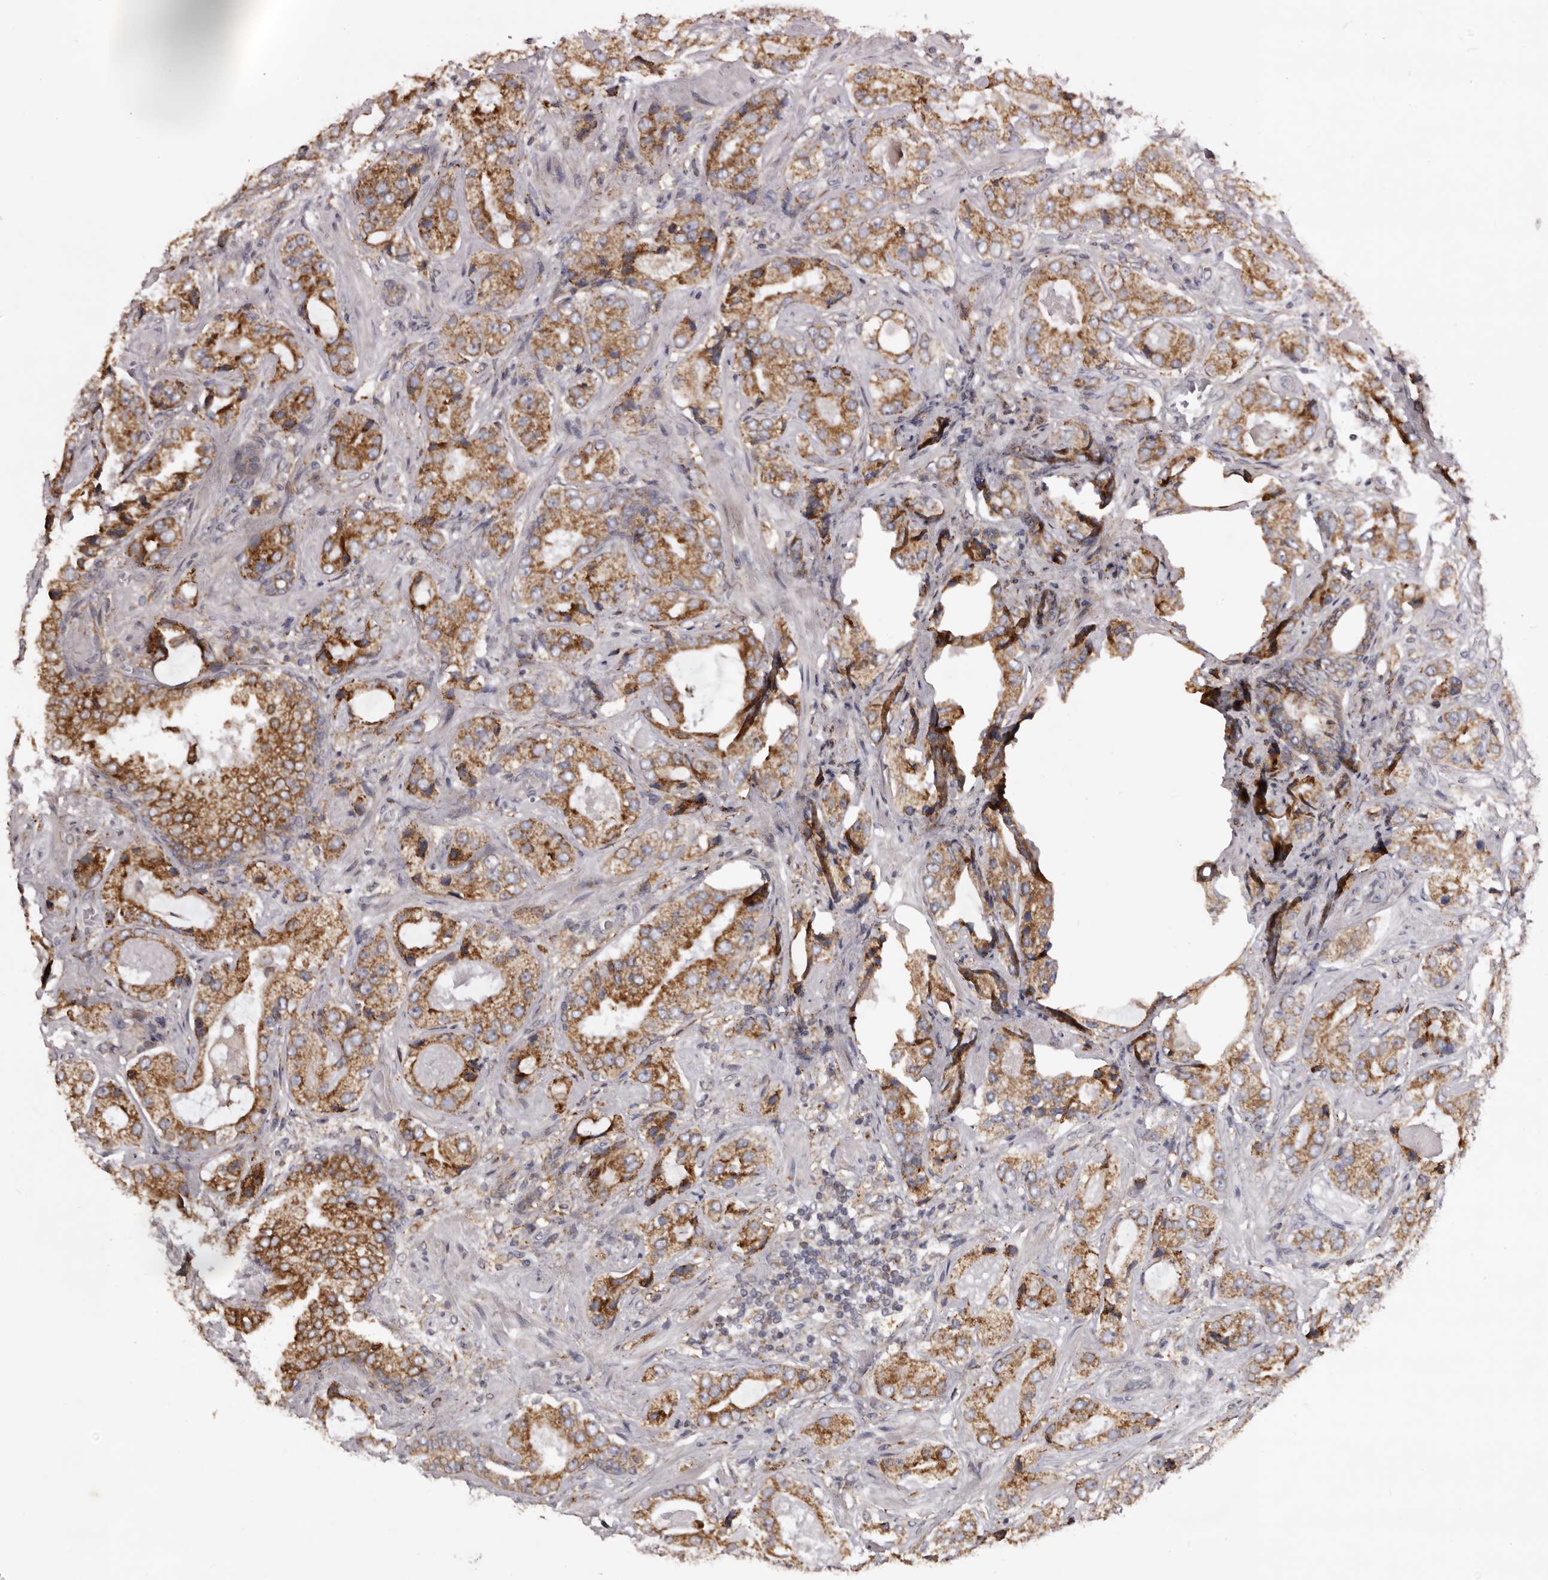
{"staining": {"intensity": "moderate", "quantity": ">75%", "location": "cytoplasmic/membranous"}, "tissue": "prostate cancer", "cell_type": "Tumor cells", "image_type": "cancer", "snomed": [{"axis": "morphology", "description": "Normal tissue, NOS"}, {"axis": "morphology", "description": "Adenocarcinoma, High grade"}, {"axis": "topography", "description": "Prostate"}, {"axis": "topography", "description": "Peripheral nerve tissue"}], "caption": "Prostate adenocarcinoma (high-grade) stained with a protein marker displays moderate staining in tumor cells.", "gene": "PIGX", "patient": {"sex": "male", "age": 59}}